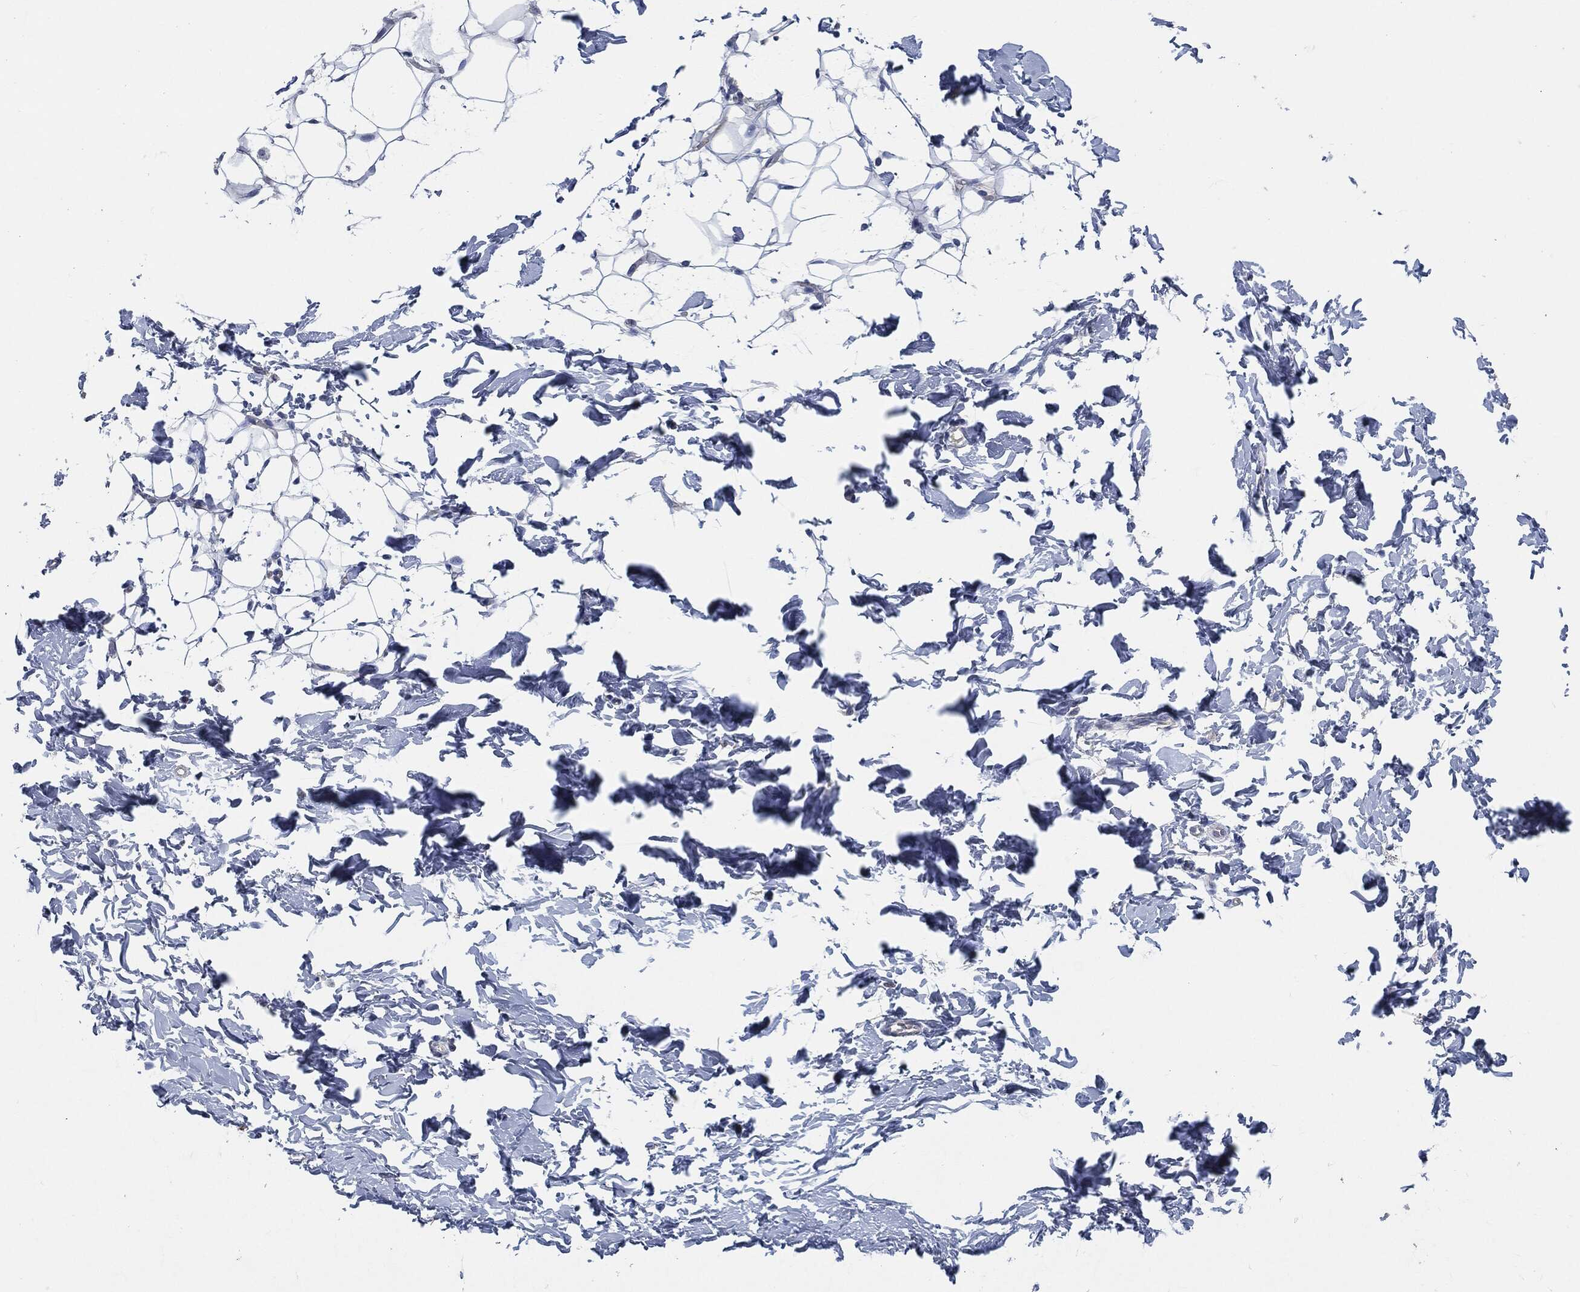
{"staining": {"intensity": "negative", "quantity": "none", "location": "none"}, "tissue": "breast", "cell_type": "Adipocytes", "image_type": "normal", "snomed": [{"axis": "morphology", "description": "Normal tissue, NOS"}, {"axis": "topography", "description": "Breast"}], "caption": "Protein analysis of unremarkable breast displays no significant staining in adipocytes. Nuclei are stained in blue.", "gene": "CD27", "patient": {"sex": "female", "age": 37}}